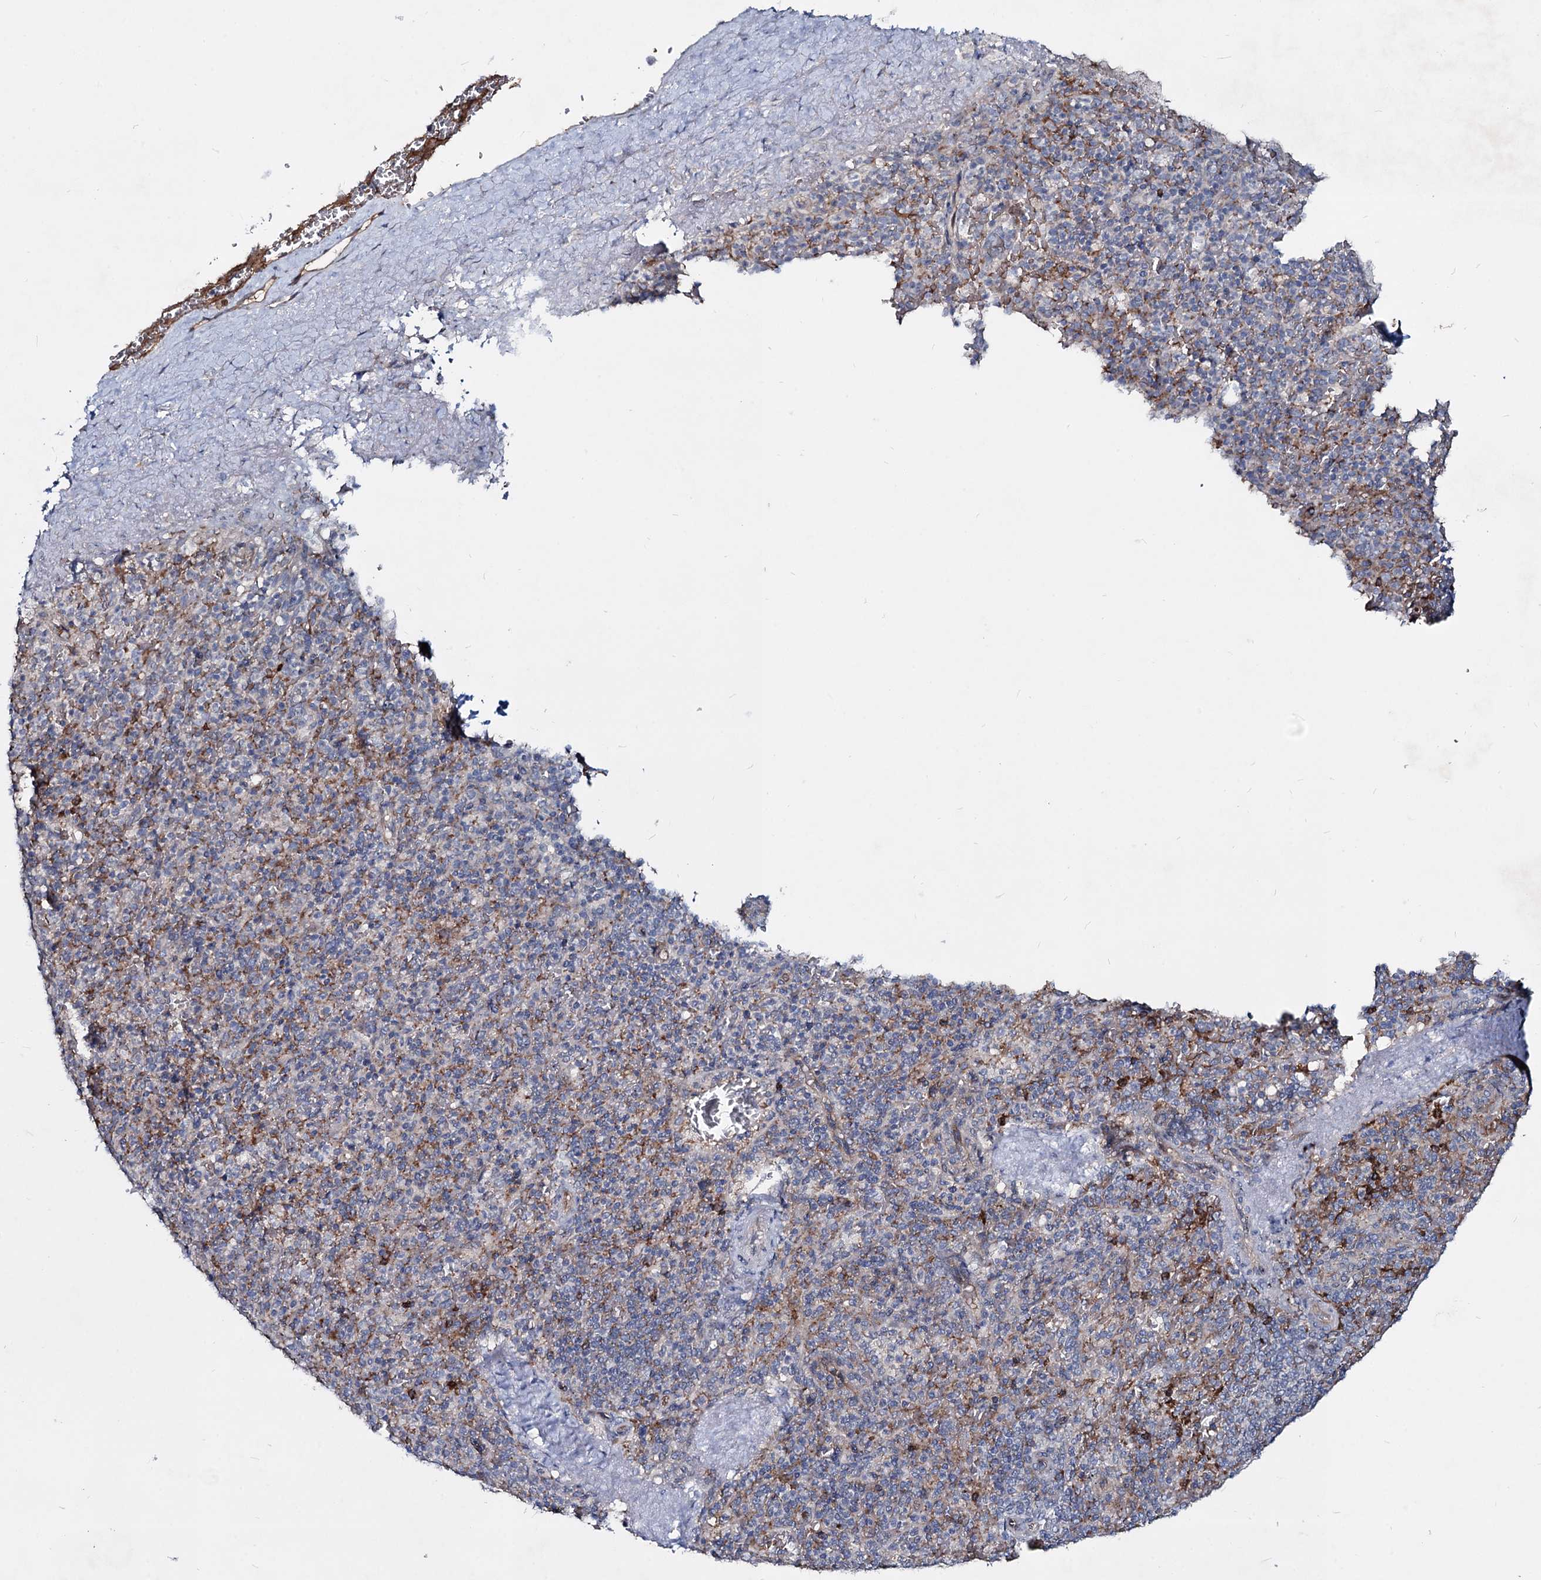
{"staining": {"intensity": "moderate", "quantity": "<25%", "location": "cytoplasmic/membranous"}, "tissue": "spleen", "cell_type": "Cells in red pulp", "image_type": "normal", "snomed": [{"axis": "morphology", "description": "Normal tissue, NOS"}, {"axis": "topography", "description": "Spleen"}], "caption": "A brown stain shows moderate cytoplasmic/membranous staining of a protein in cells in red pulp of unremarkable spleen.", "gene": "RNF6", "patient": {"sex": "male", "age": 82}}